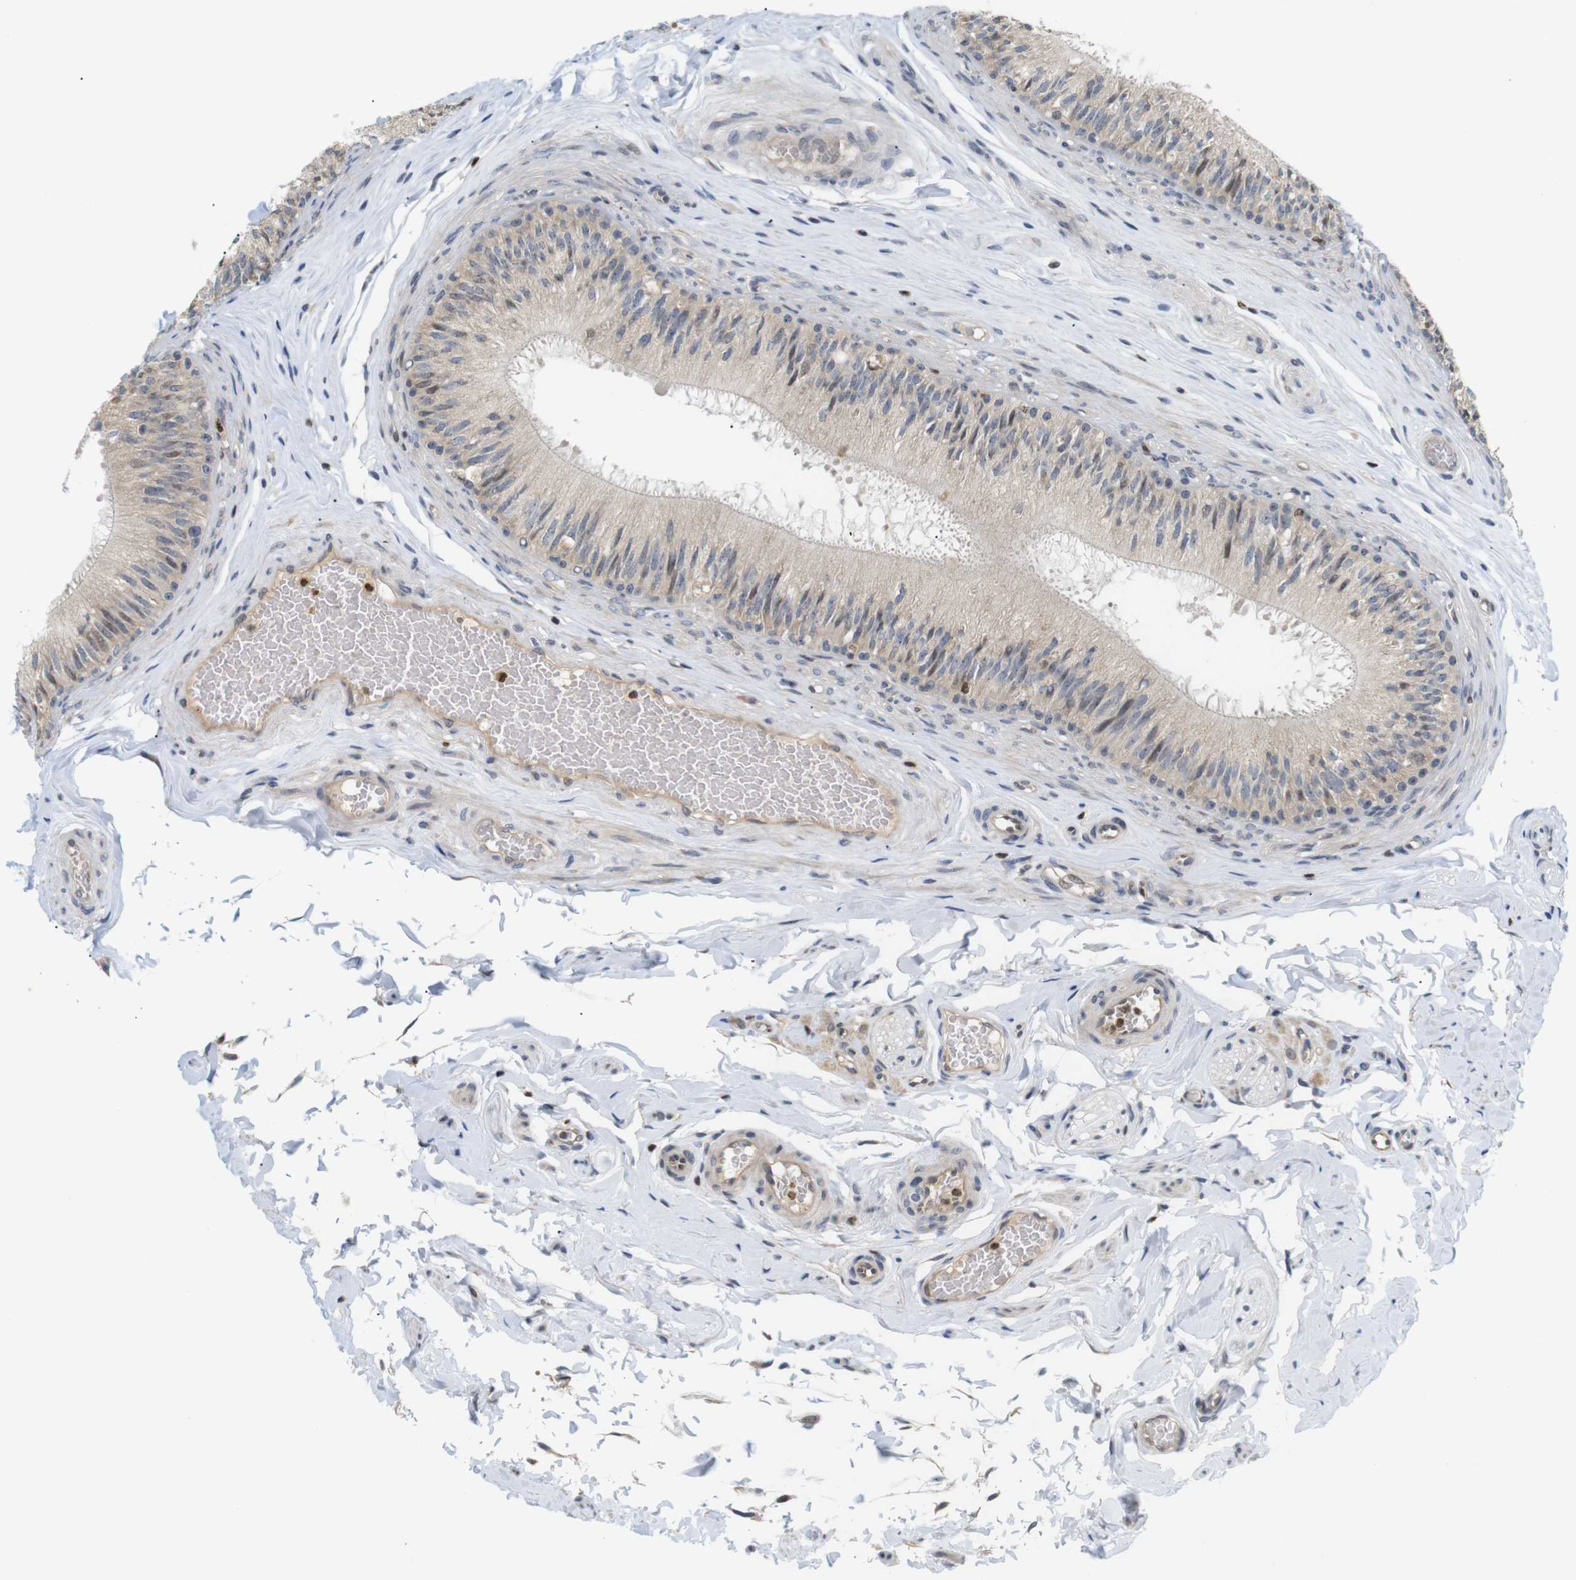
{"staining": {"intensity": "weak", "quantity": "25%-75%", "location": "cytoplasmic/membranous,nuclear"}, "tissue": "epididymis", "cell_type": "Glandular cells", "image_type": "normal", "snomed": [{"axis": "morphology", "description": "Normal tissue, NOS"}, {"axis": "topography", "description": "Testis"}, {"axis": "topography", "description": "Epididymis"}], "caption": "Immunohistochemistry (DAB) staining of unremarkable human epididymis shows weak cytoplasmic/membranous,nuclear protein expression in about 25%-75% of glandular cells.", "gene": "MBD1", "patient": {"sex": "male", "age": 36}}